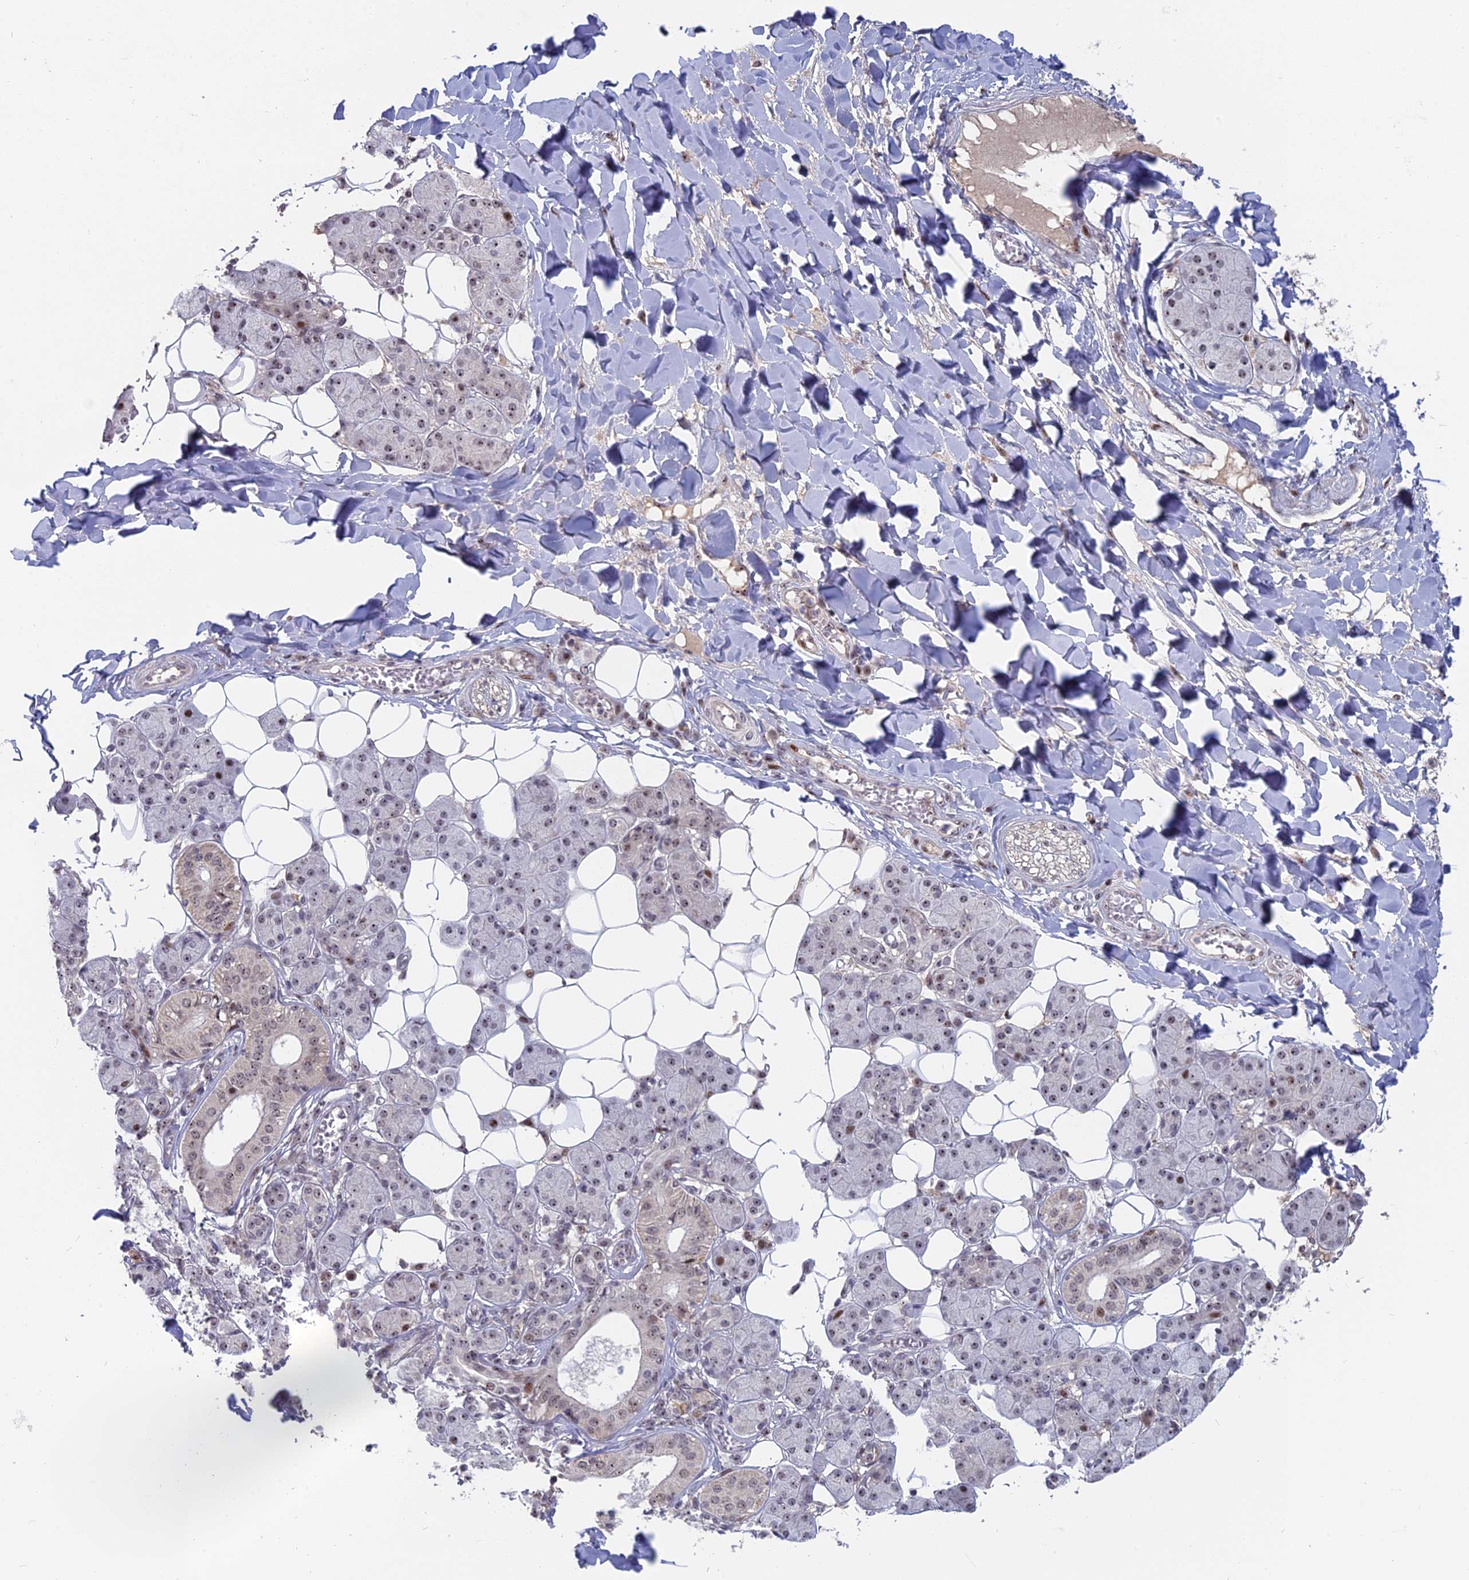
{"staining": {"intensity": "moderate", "quantity": "25%-75%", "location": "nuclear"}, "tissue": "salivary gland", "cell_type": "Glandular cells", "image_type": "normal", "snomed": [{"axis": "morphology", "description": "Normal tissue, NOS"}, {"axis": "topography", "description": "Salivary gland"}], "caption": "Protein staining exhibits moderate nuclear expression in about 25%-75% of glandular cells in benign salivary gland.", "gene": "FAM131A", "patient": {"sex": "female", "age": 33}}